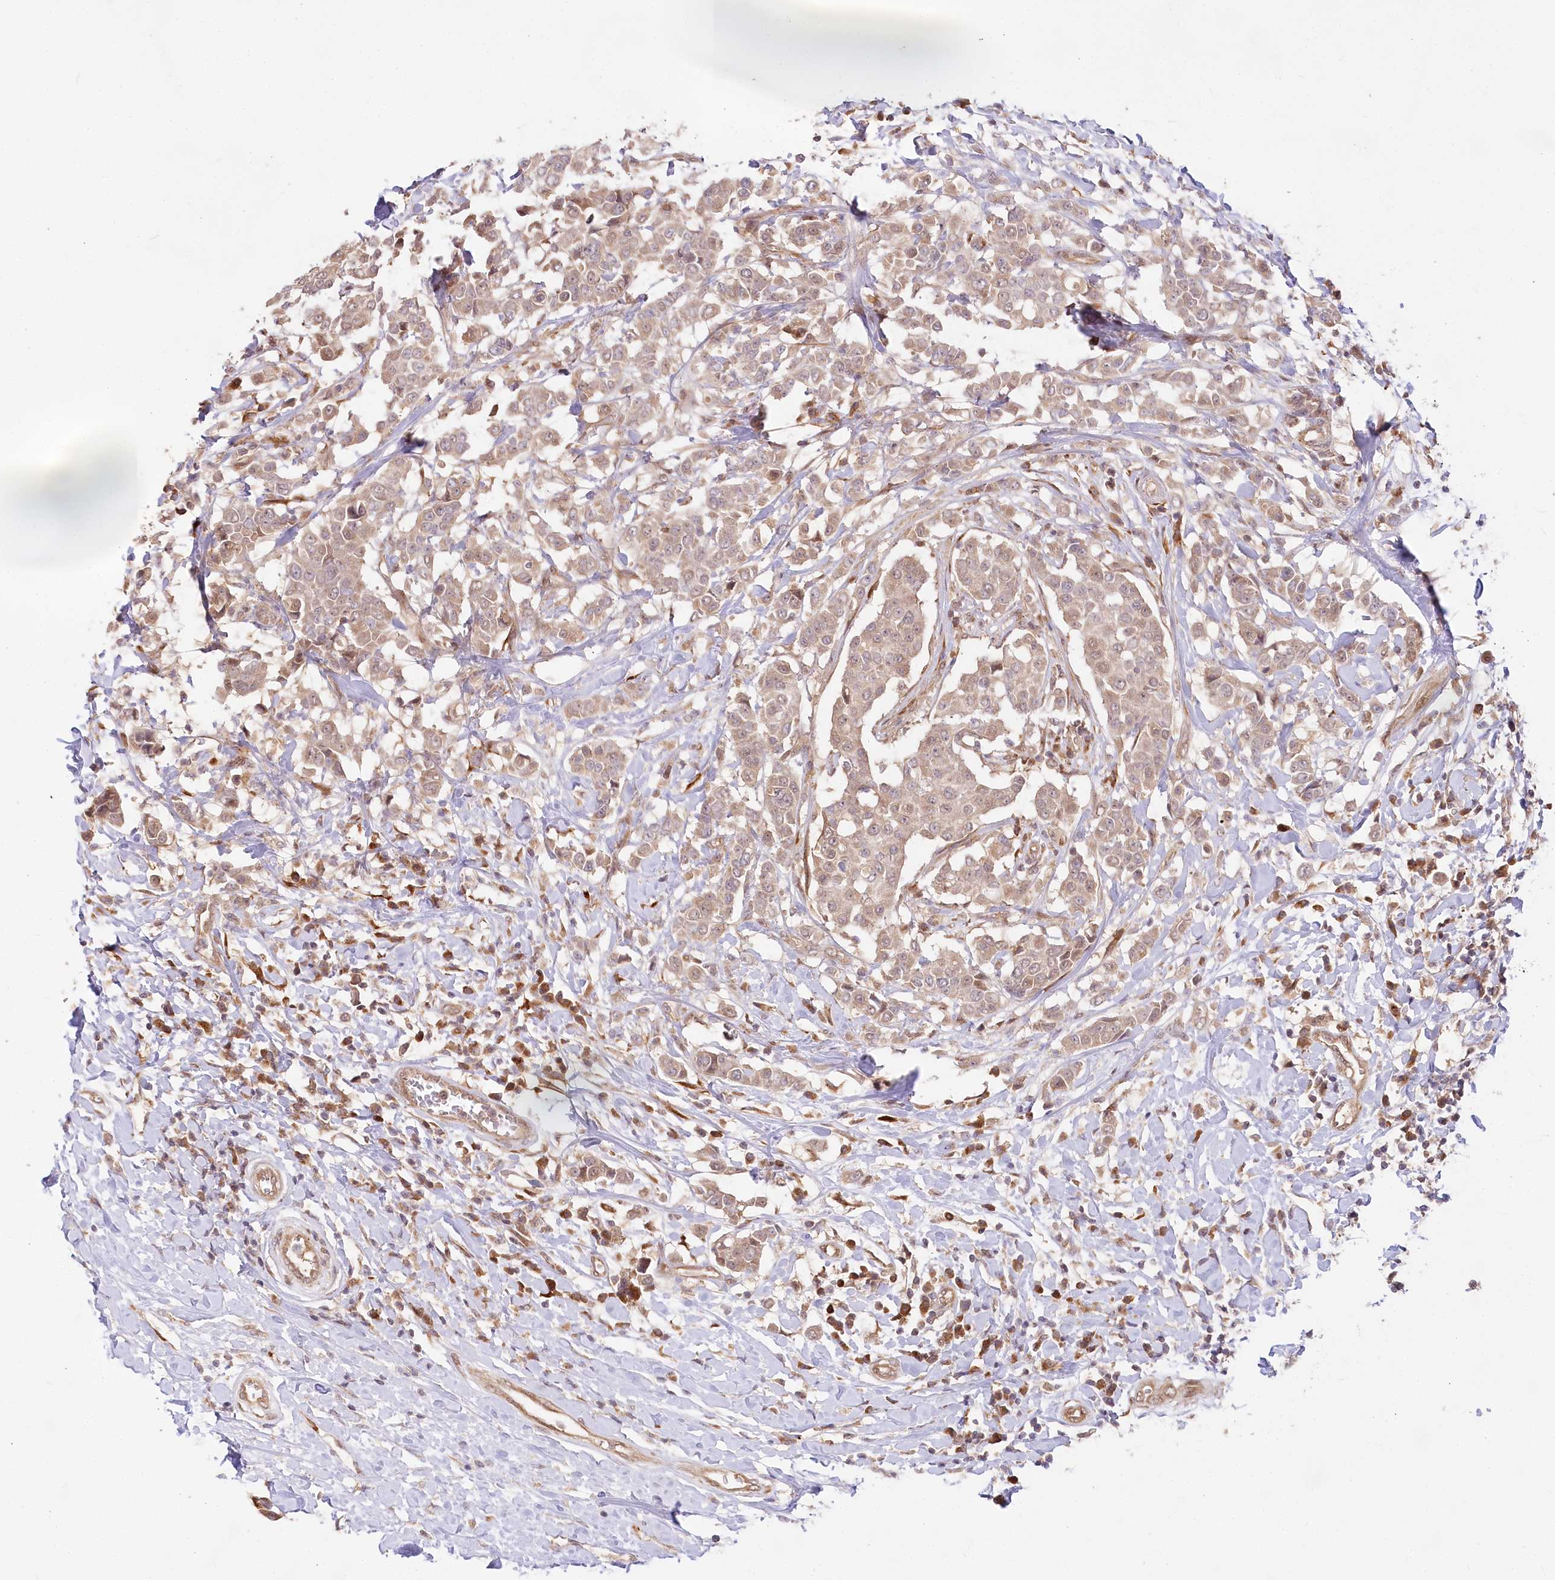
{"staining": {"intensity": "moderate", "quantity": ">75%", "location": "cytoplasmic/membranous,nuclear"}, "tissue": "breast cancer", "cell_type": "Tumor cells", "image_type": "cancer", "snomed": [{"axis": "morphology", "description": "Duct carcinoma"}, {"axis": "topography", "description": "Breast"}], "caption": "The histopathology image shows staining of breast infiltrating ductal carcinoma, revealing moderate cytoplasmic/membranous and nuclear protein positivity (brown color) within tumor cells.", "gene": "CEP70", "patient": {"sex": "female", "age": 27}}